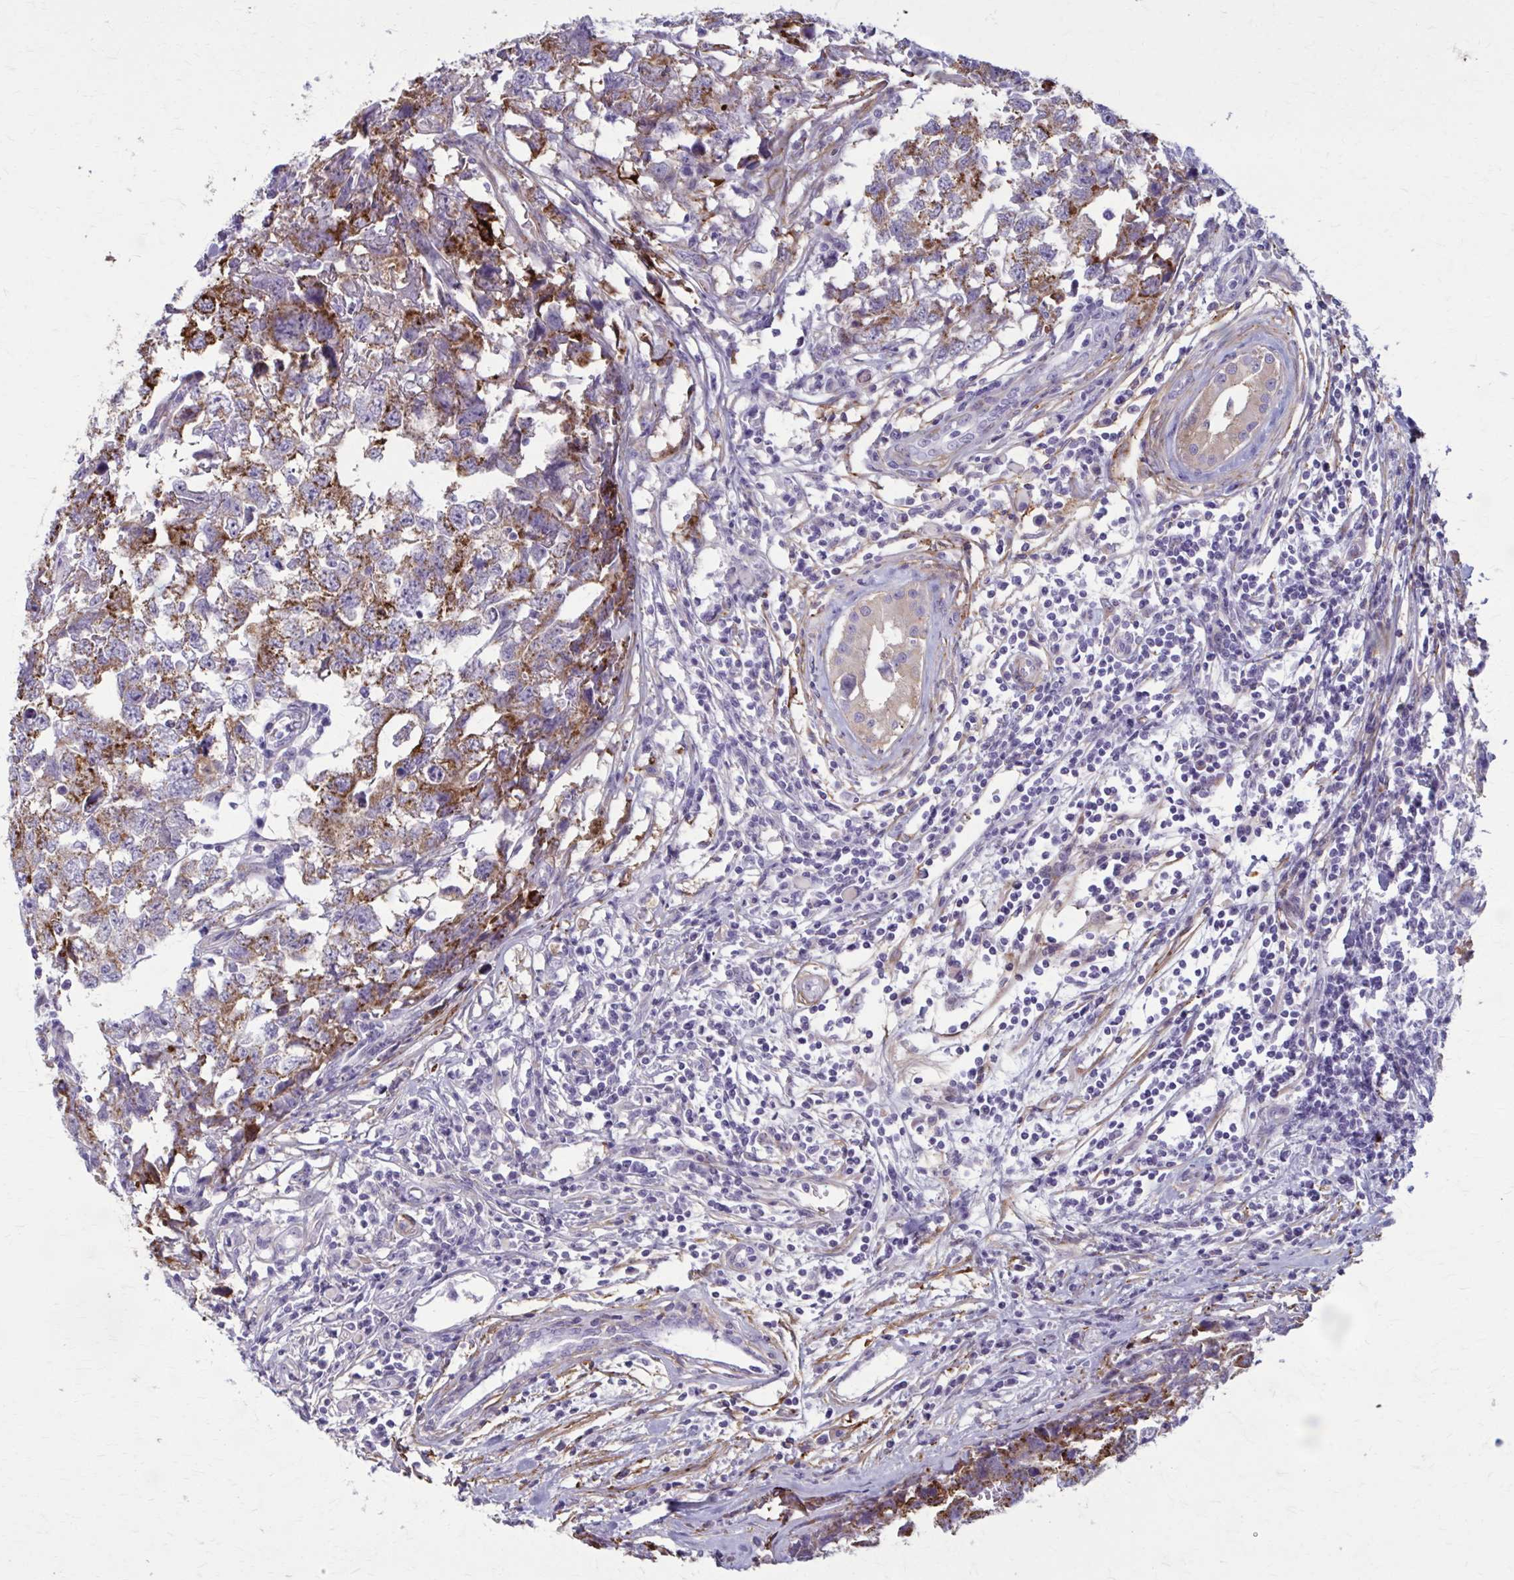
{"staining": {"intensity": "moderate", "quantity": "25%-75%", "location": "cytoplasmic/membranous"}, "tissue": "testis cancer", "cell_type": "Tumor cells", "image_type": "cancer", "snomed": [{"axis": "morphology", "description": "Carcinoma, Embryonal, NOS"}, {"axis": "topography", "description": "Testis"}], "caption": "Immunohistochemical staining of human testis embryonal carcinoma demonstrates medium levels of moderate cytoplasmic/membranous protein staining in approximately 25%-75% of tumor cells.", "gene": "AKAP12", "patient": {"sex": "male", "age": 22}}